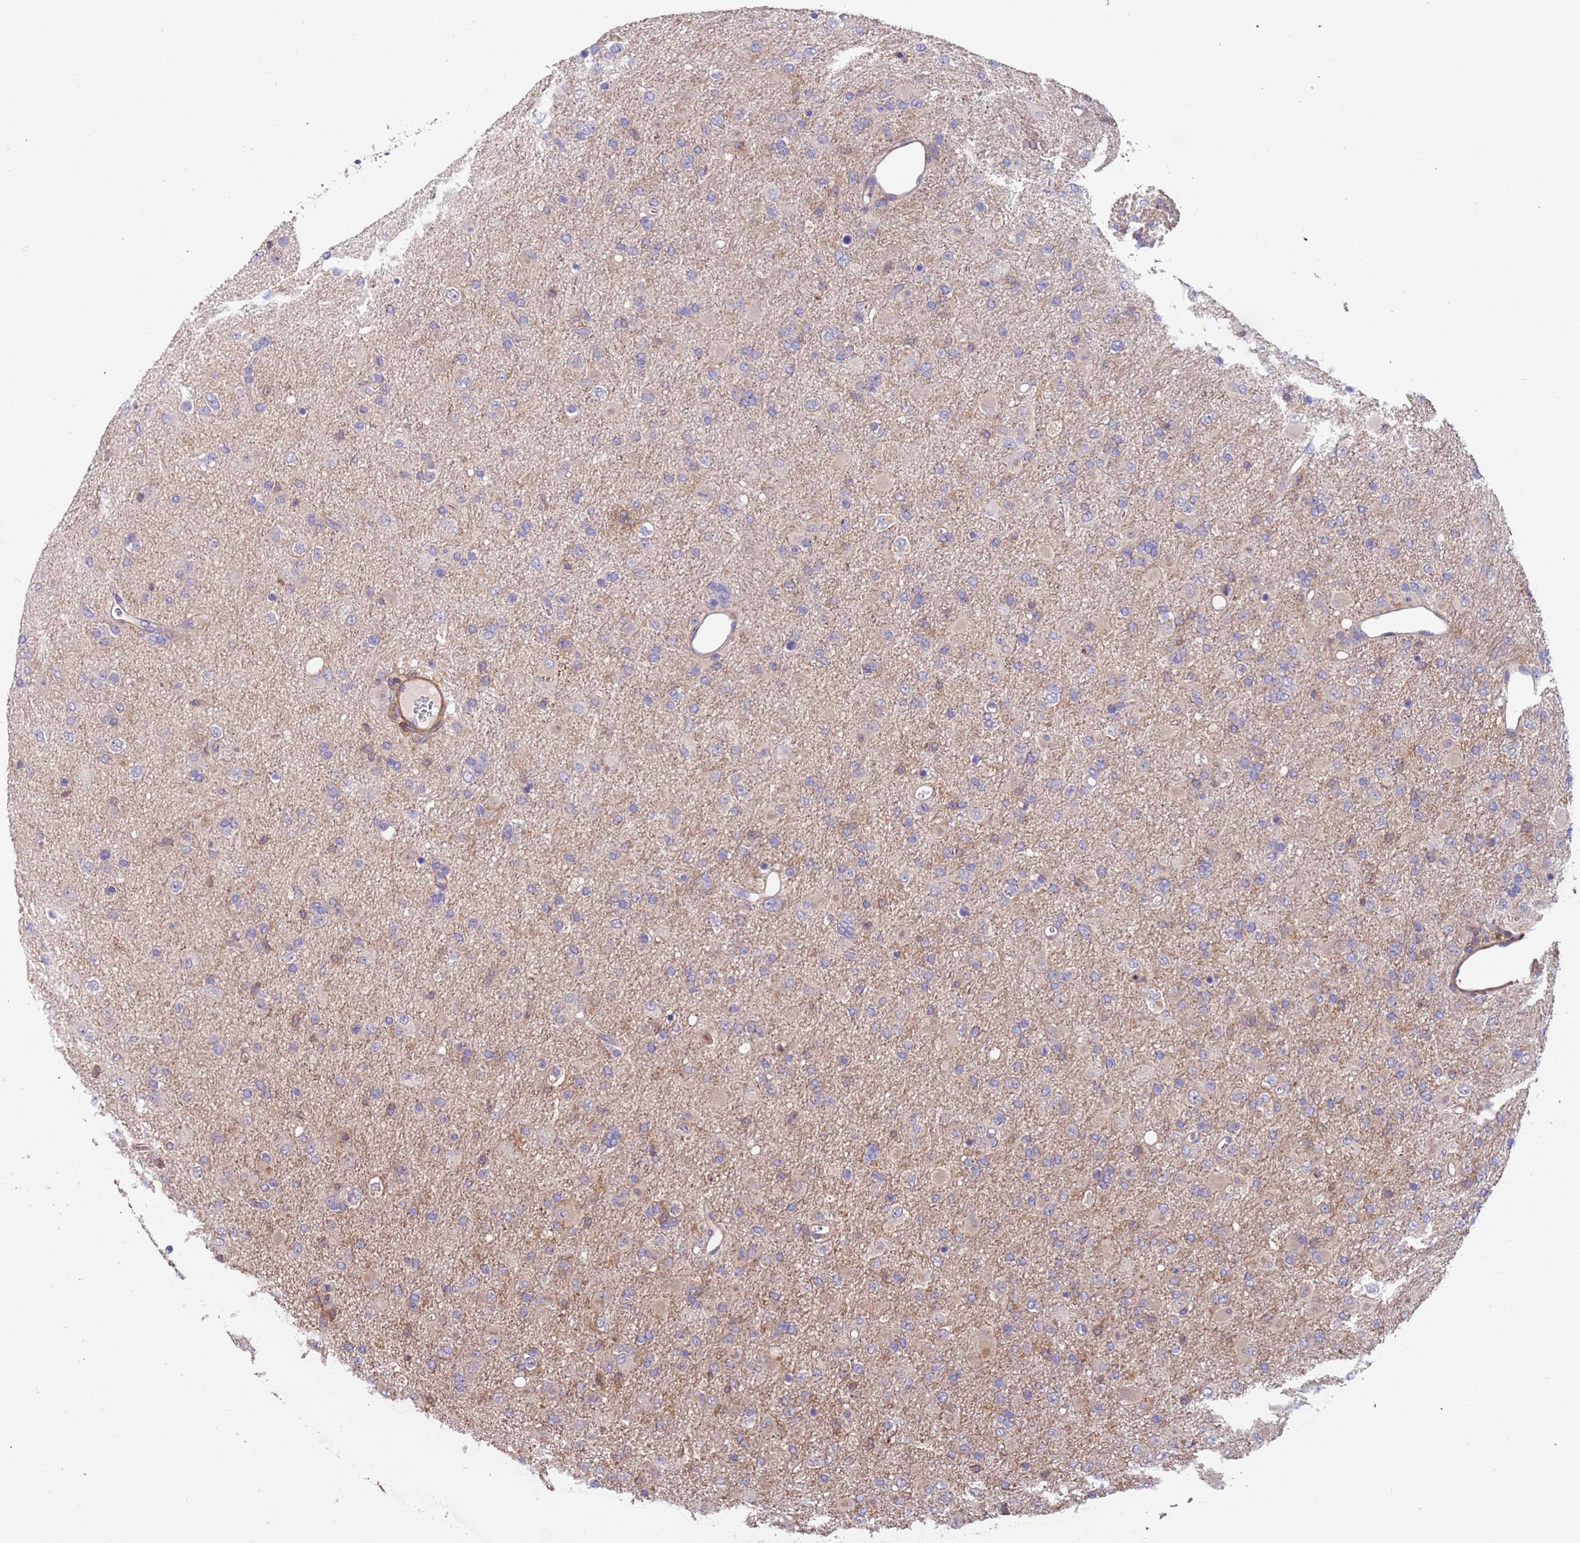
{"staining": {"intensity": "negative", "quantity": "none", "location": "none"}, "tissue": "glioma", "cell_type": "Tumor cells", "image_type": "cancer", "snomed": [{"axis": "morphology", "description": "Glioma, malignant, Low grade"}, {"axis": "topography", "description": "Brain"}], "caption": "IHC image of neoplastic tissue: human glioma stained with DAB (3,3'-diaminobenzidine) demonstrates no significant protein positivity in tumor cells.", "gene": "SYT4", "patient": {"sex": "male", "age": 65}}